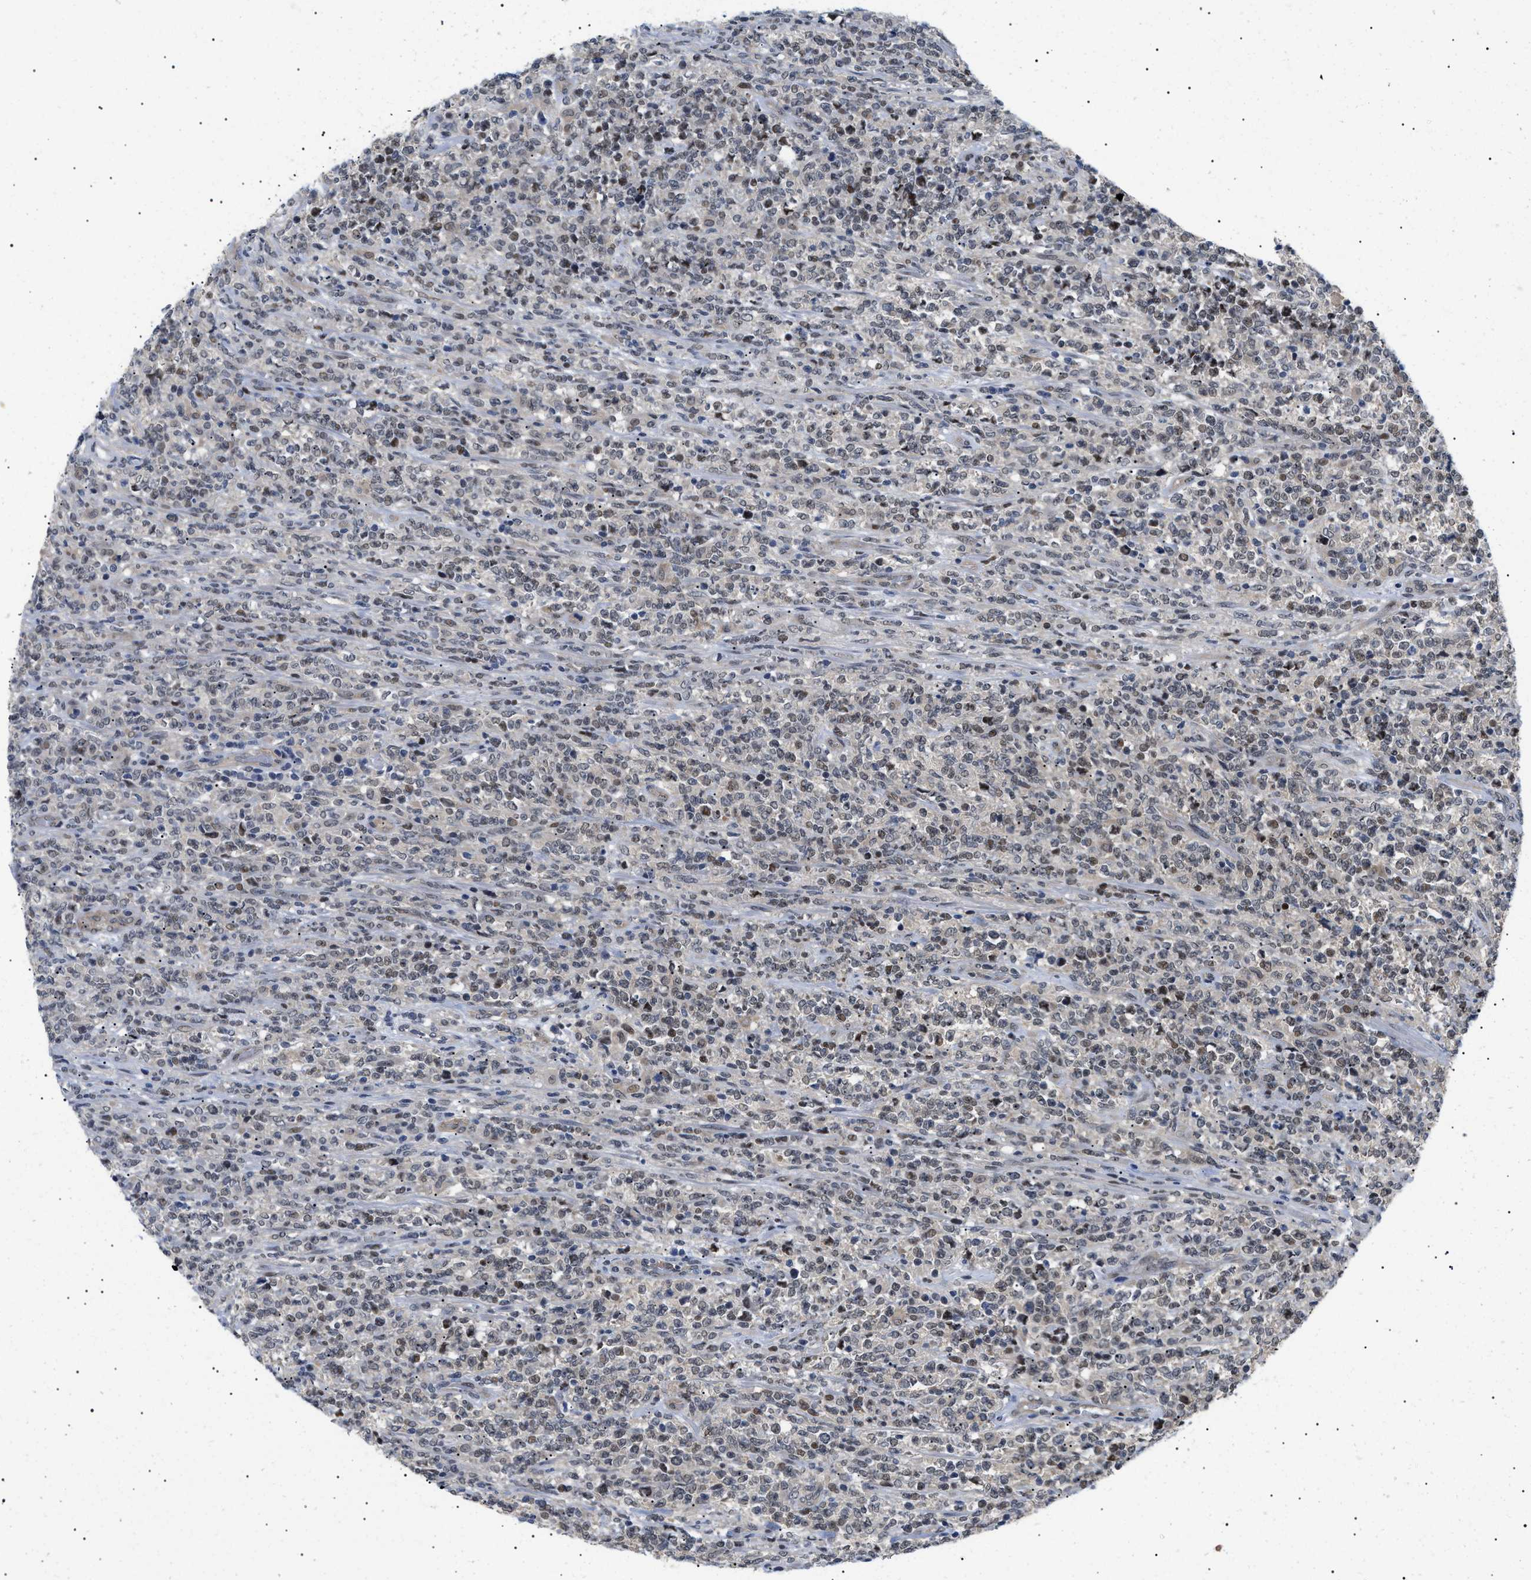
{"staining": {"intensity": "weak", "quantity": "25%-75%", "location": "cytoplasmic/membranous,nuclear"}, "tissue": "lymphoma", "cell_type": "Tumor cells", "image_type": "cancer", "snomed": [{"axis": "morphology", "description": "Malignant lymphoma, non-Hodgkin's type, High grade"}, {"axis": "topography", "description": "Soft tissue"}], "caption": "Human high-grade malignant lymphoma, non-Hodgkin's type stained with a brown dye demonstrates weak cytoplasmic/membranous and nuclear positive expression in approximately 25%-75% of tumor cells.", "gene": "GARRE1", "patient": {"sex": "male", "age": 18}}